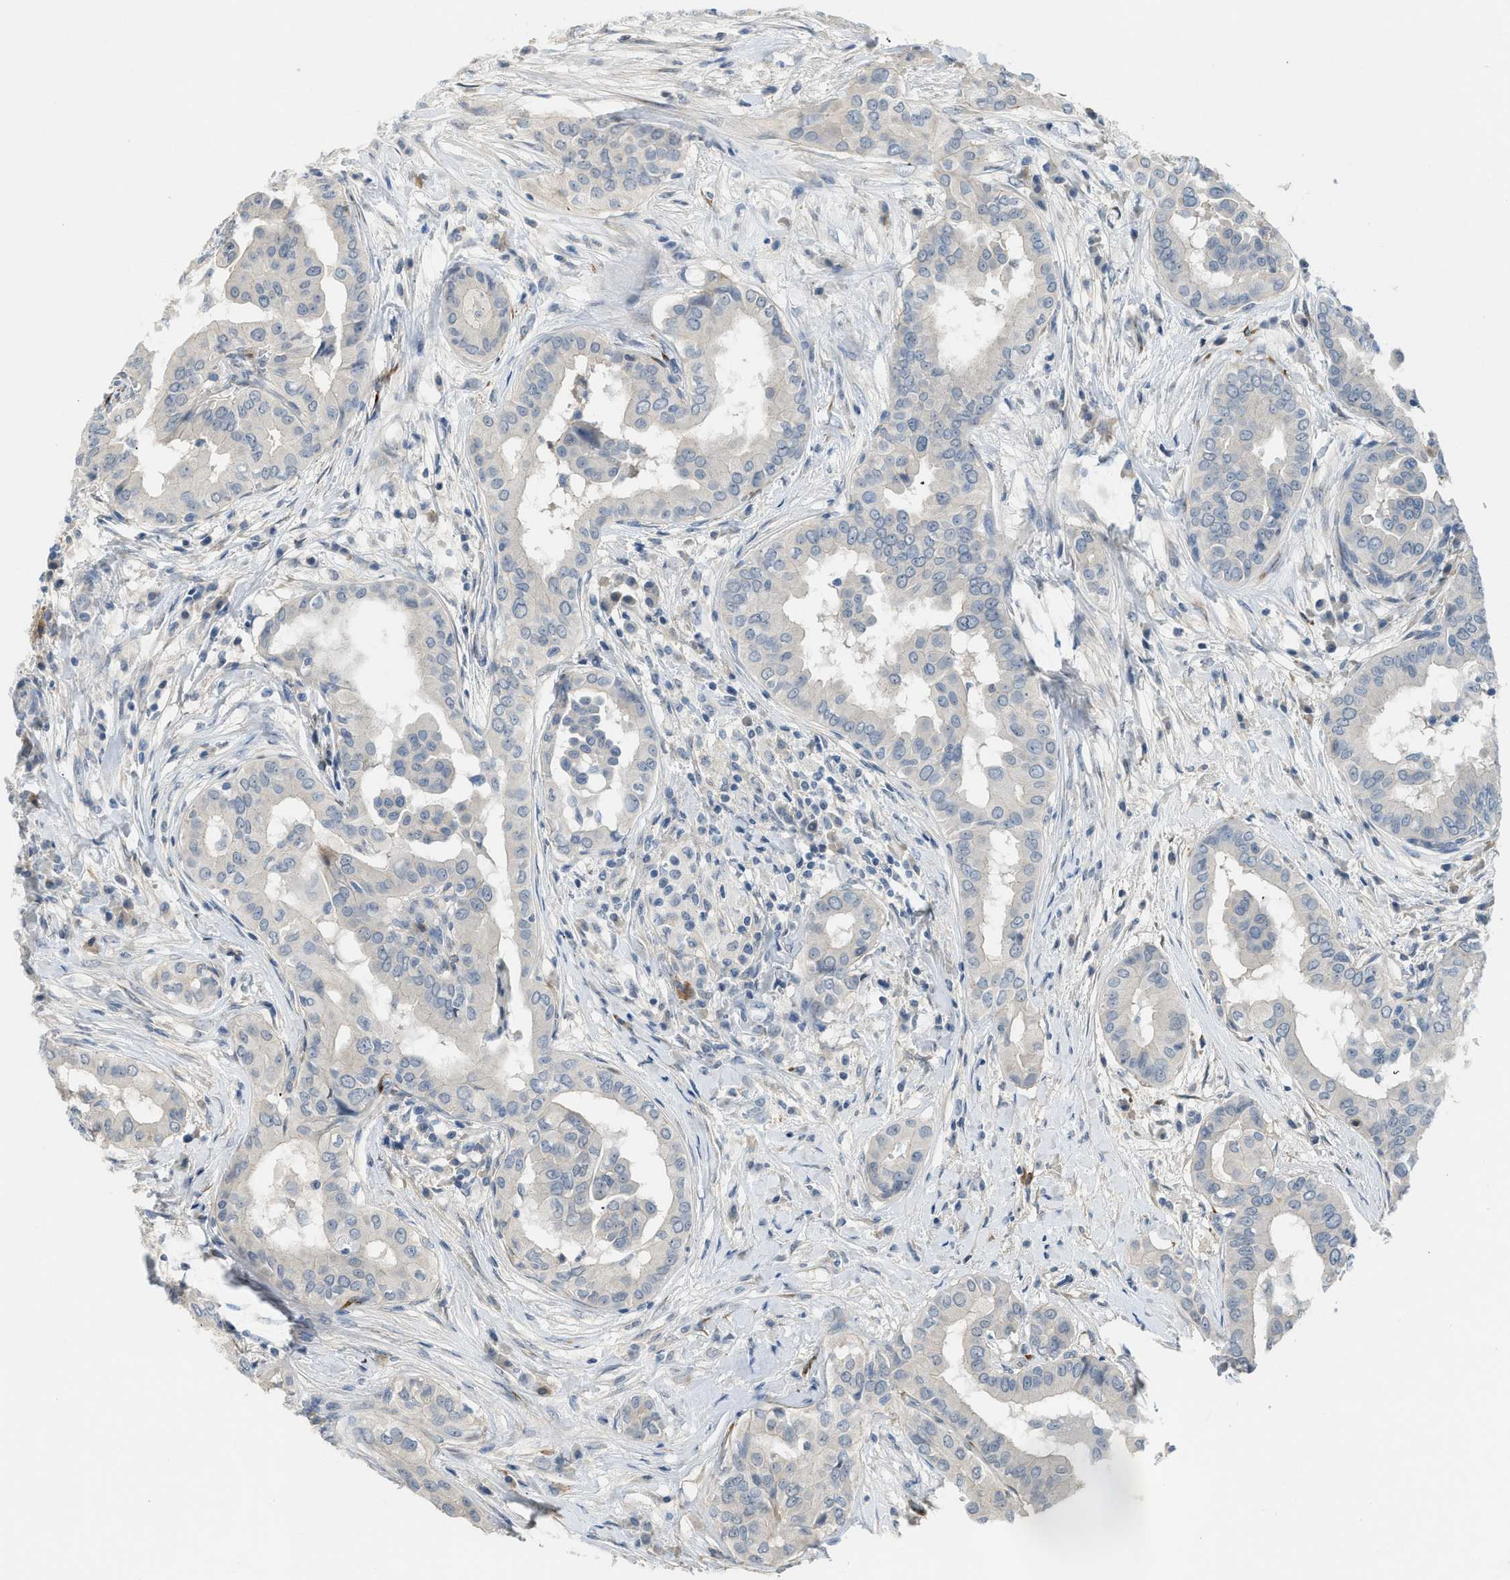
{"staining": {"intensity": "negative", "quantity": "none", "location": "none"}, "tissue": "thyroid cancer", "cell_type": "Tumor cells", "image_type": "cancer", "snomed": [{"axis": "morphology", "description": "Carcinoma, NOS"}, {"axis": "topography", "description": "Thyroid gland"}], "caption": "IHC of carcinoma (thyroid) reveals no expression in tumor cells.", "gene": "TMEM154", "patient": {"sex": "male", "age": 76}}